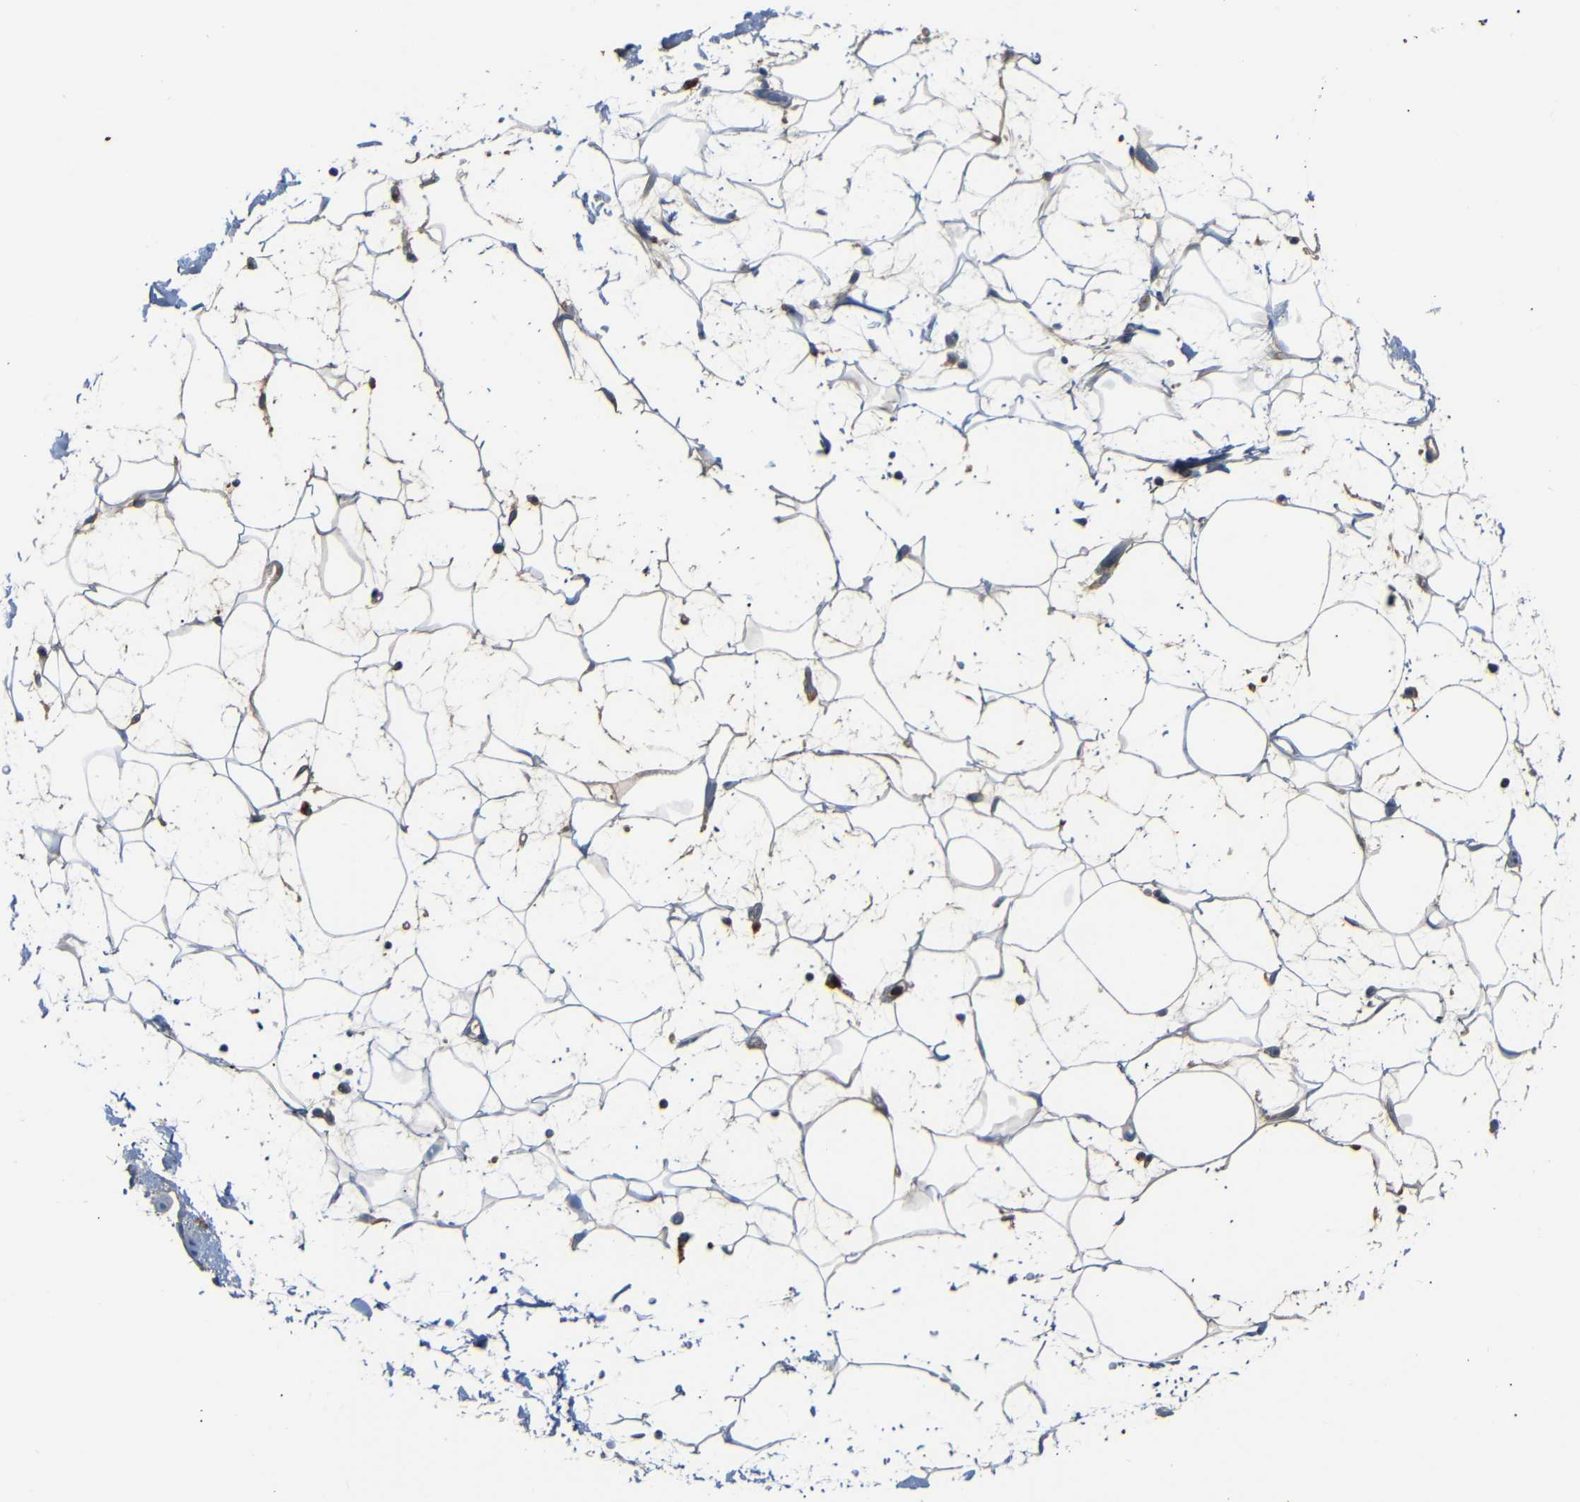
{"staining": {"intensity": "negative", "quantity": "none", "location": "none"}, "tissue": "adipose tissue", "cell_type": "Adipocytes", "image_type": "normal", "snomed": [{"axis": "morphology", "description": "Normal tissue, NOS"}, {"axis": "topography", "description": "Soft tissue"}], "caption": "Benign adipose tissue was stained to show a protein in brown. There is no significant positivity in adipocytes. The staining was performed using DAB (3,3'-diaminobenzidine) to visualize the protein expression in brown, while the nuclei were stained in blue with hematoxylin (Magnification: 20x).", "gene": "SERPINA1", "patient": {"sex": "male", "age": 72}}